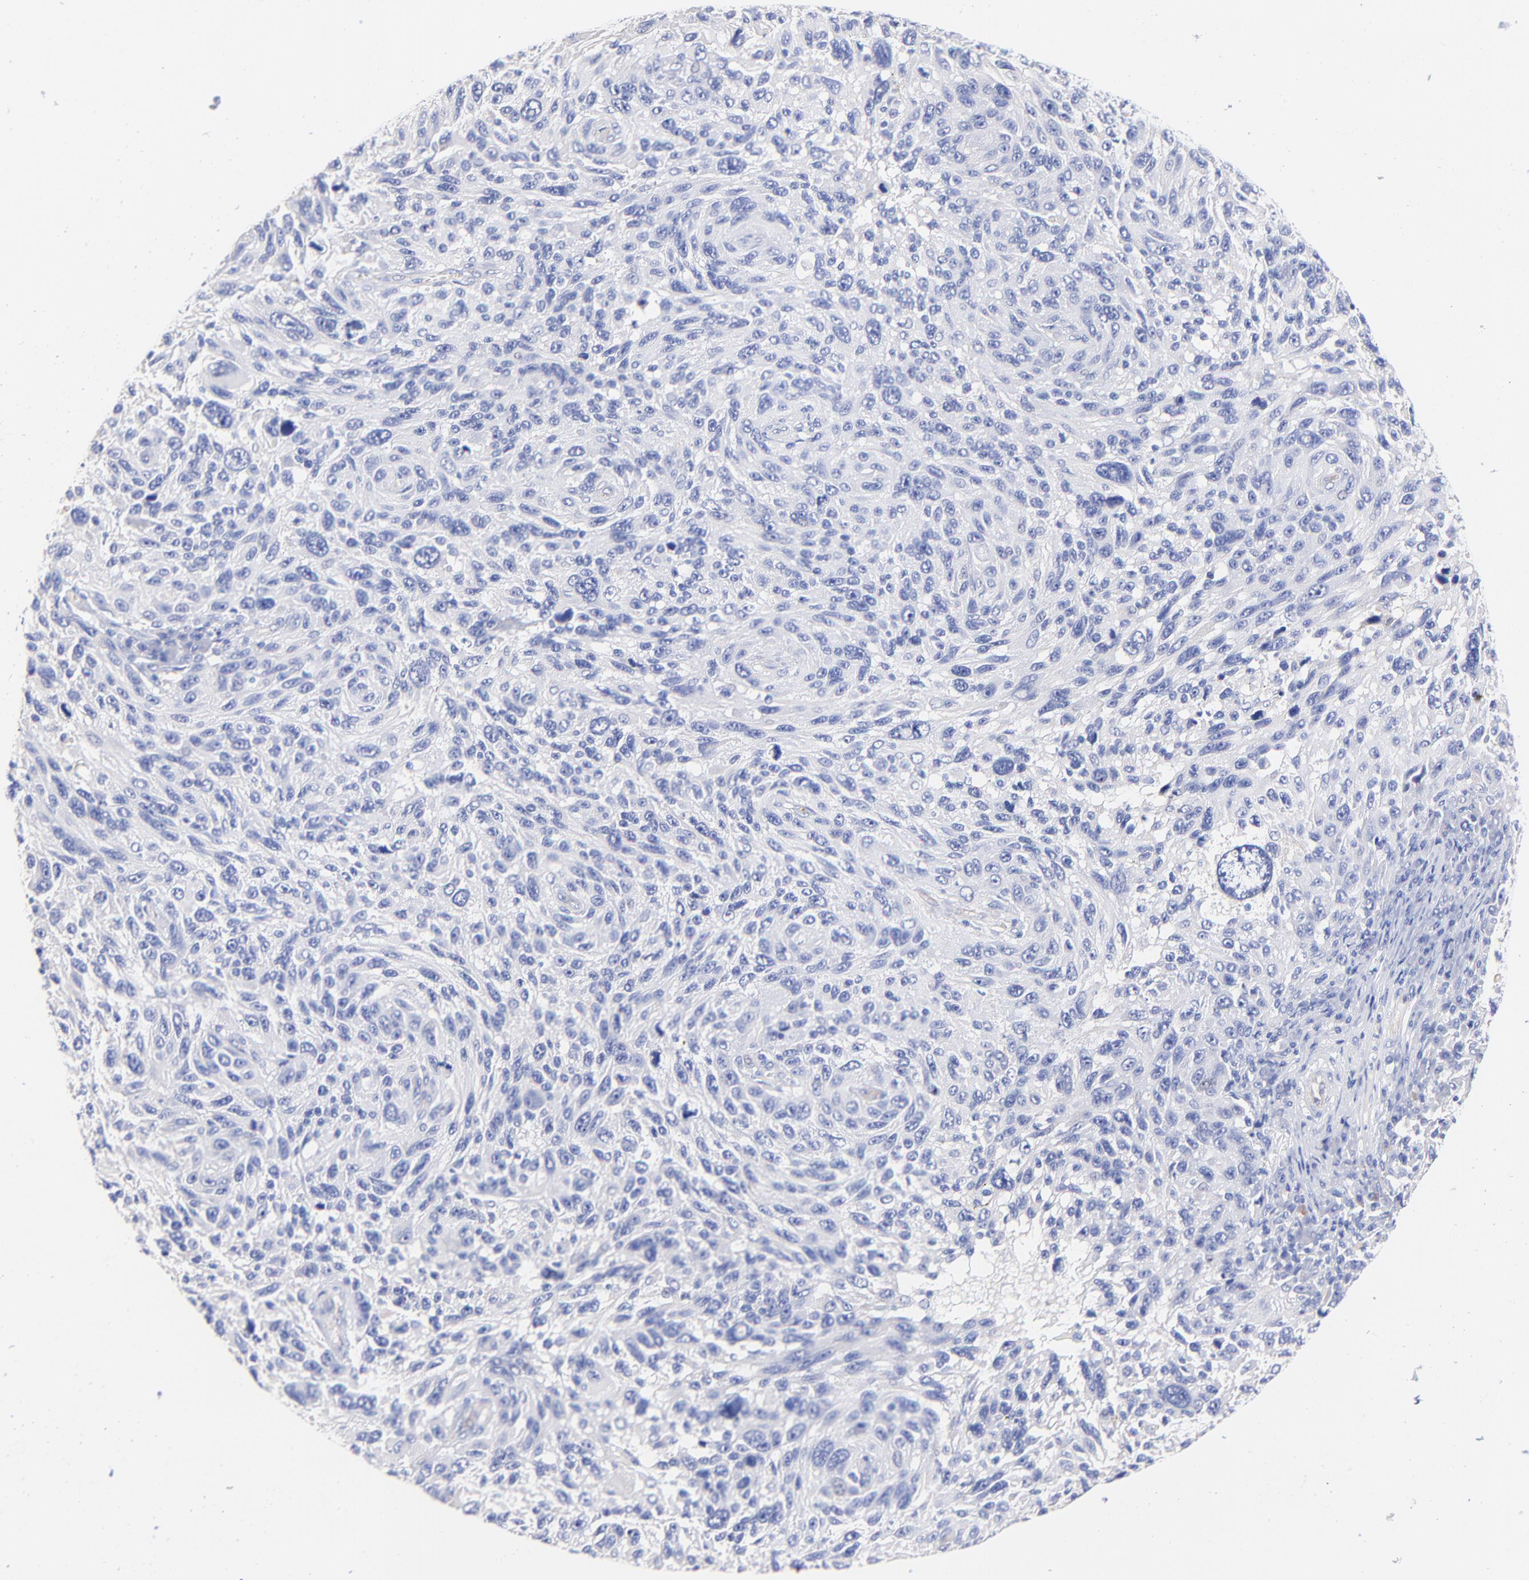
{"staining": {"intensity": "negative", "quantity": "none", "location": "none"}, "tissue": "melanoma", "cell_type": "Tumor cells", "image_type": "cancer", "snomed": [{"axis": "morphology", "description": "Malignant melanoma, NOS"}, {"axis": "topography", "description": "Skin"}], "caption": "Tumor cells are negative for protein expression in human malignant melanoma.", "gene": "SLC44A2", "patient": {"sex": "male", "age": 53}}